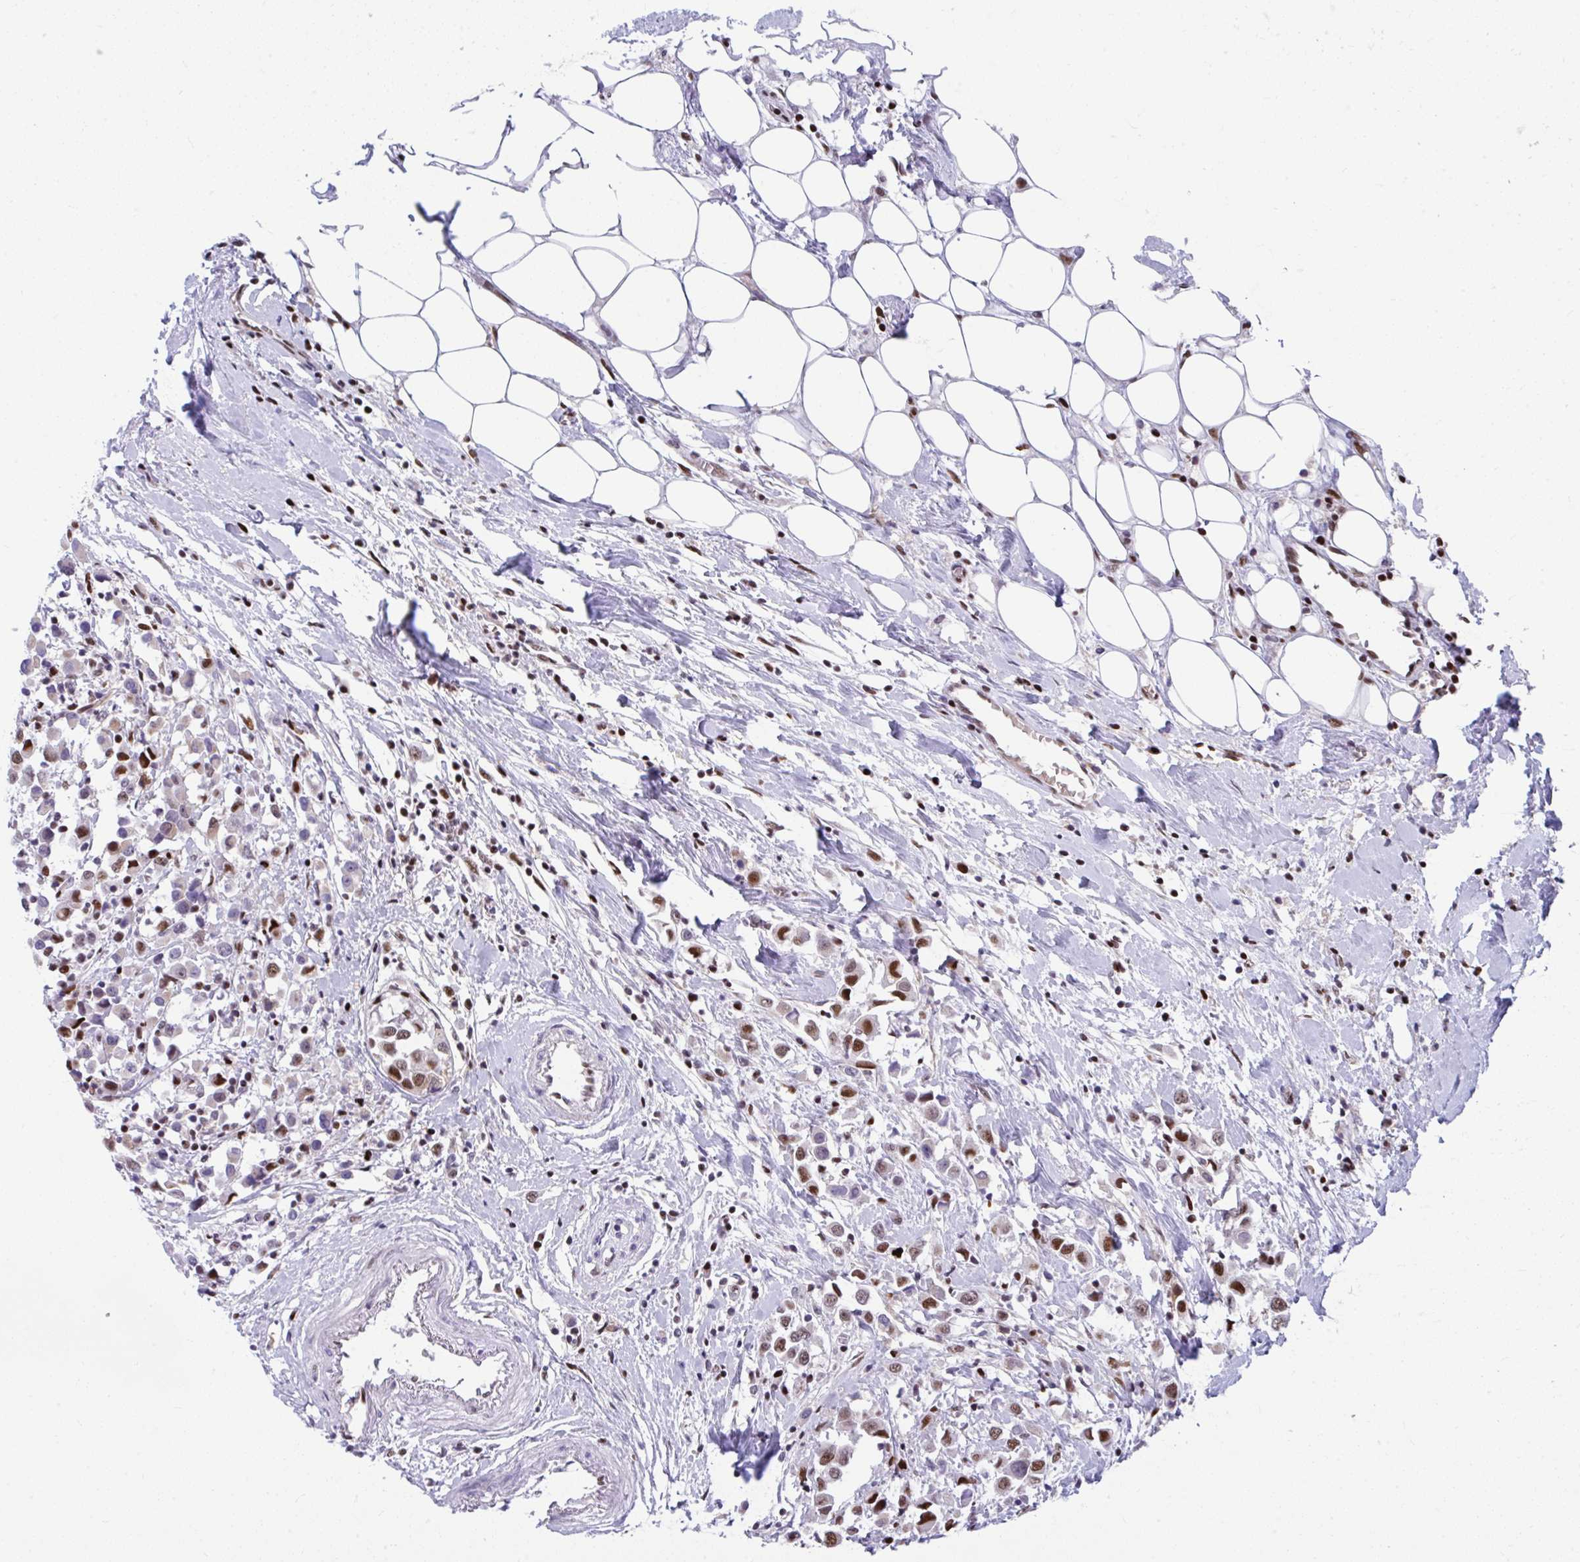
{"staining": {"intensity": "moderate", "quantity": "25%-75%", "location": "nuclear"}, "tissue": "breast cancer", "cell_type": "Tumor cells", "image_type": "cancer", "snomed": [{"axis": "morphology", "description": "Duct carcinoma"}, {"axis": "topography", "description": "Breast"}], "caption": "Immunohistochemistry (IHC) (DAB) staining of breast invasive ductal carcinoma demonstrates moderate nuclear protein positivity in about 25%-75% of tumor cells.", "gene": "SLC35C2", "patient": {"sex": "female", "age": 61}}